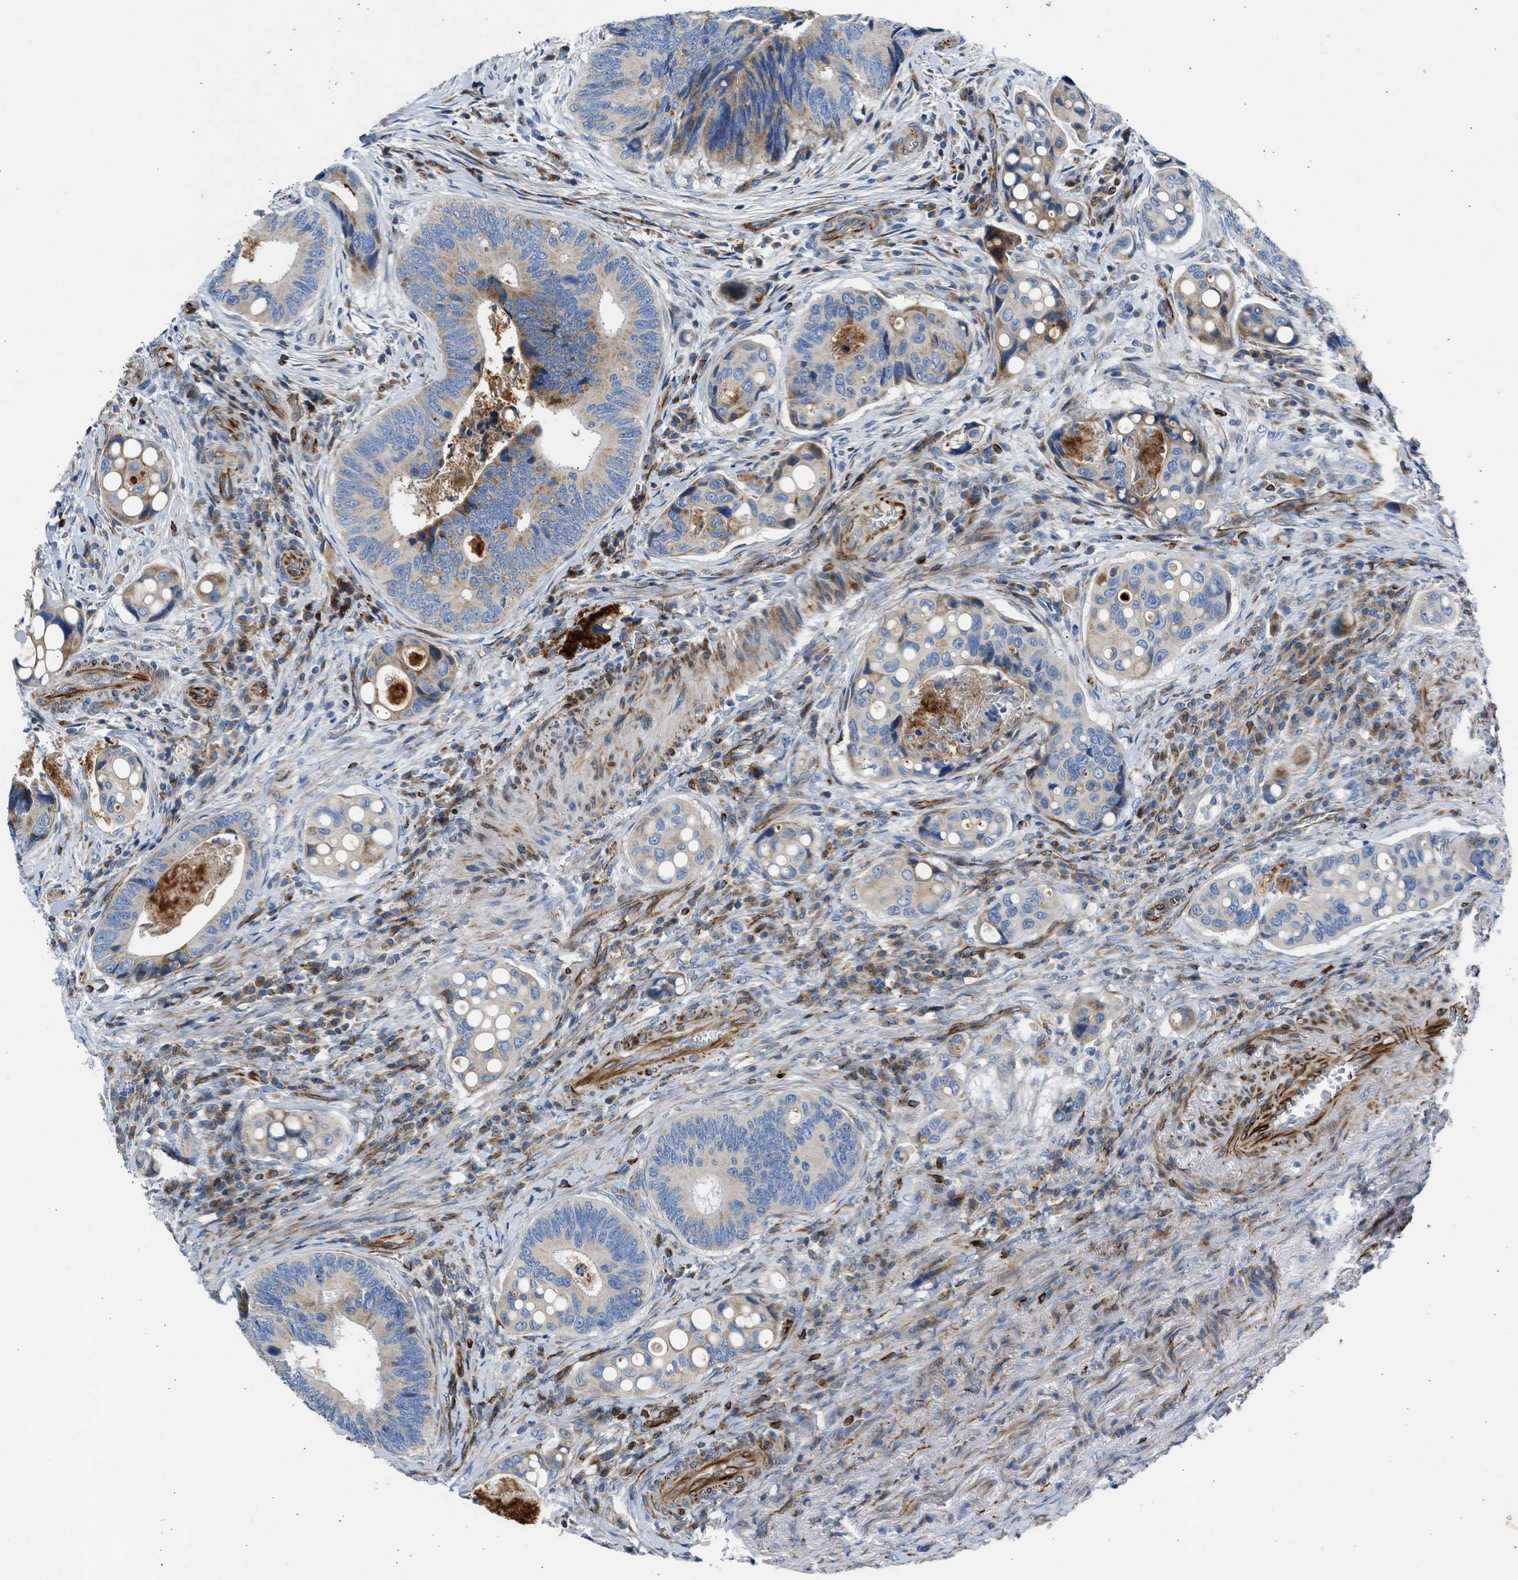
{"staining": {"intensity": "moderate", "quantity": "<25%", "location": "cytoplasmic/membranous"}, "tissue": "colorectal cancer", "cell_type": "Tumor cells", "image_type": "cancer", "snomed": [{"axis": "morphology", "description": "Inflammation, NOS"}, {"axis": "morphology", "description": "Adenocarcinoma, NOS"}, {"axis": "topography", "description": "Colon"}], "caption": "The photomicrograph exhibits staining of colorectal cancer (adenocarcinoma), revealing moderate cytoplasmic/membranous protein staining (brown color) within tumor cells.", "gene": "ULK4", "patient": {"sex": "male", "age": 72}}